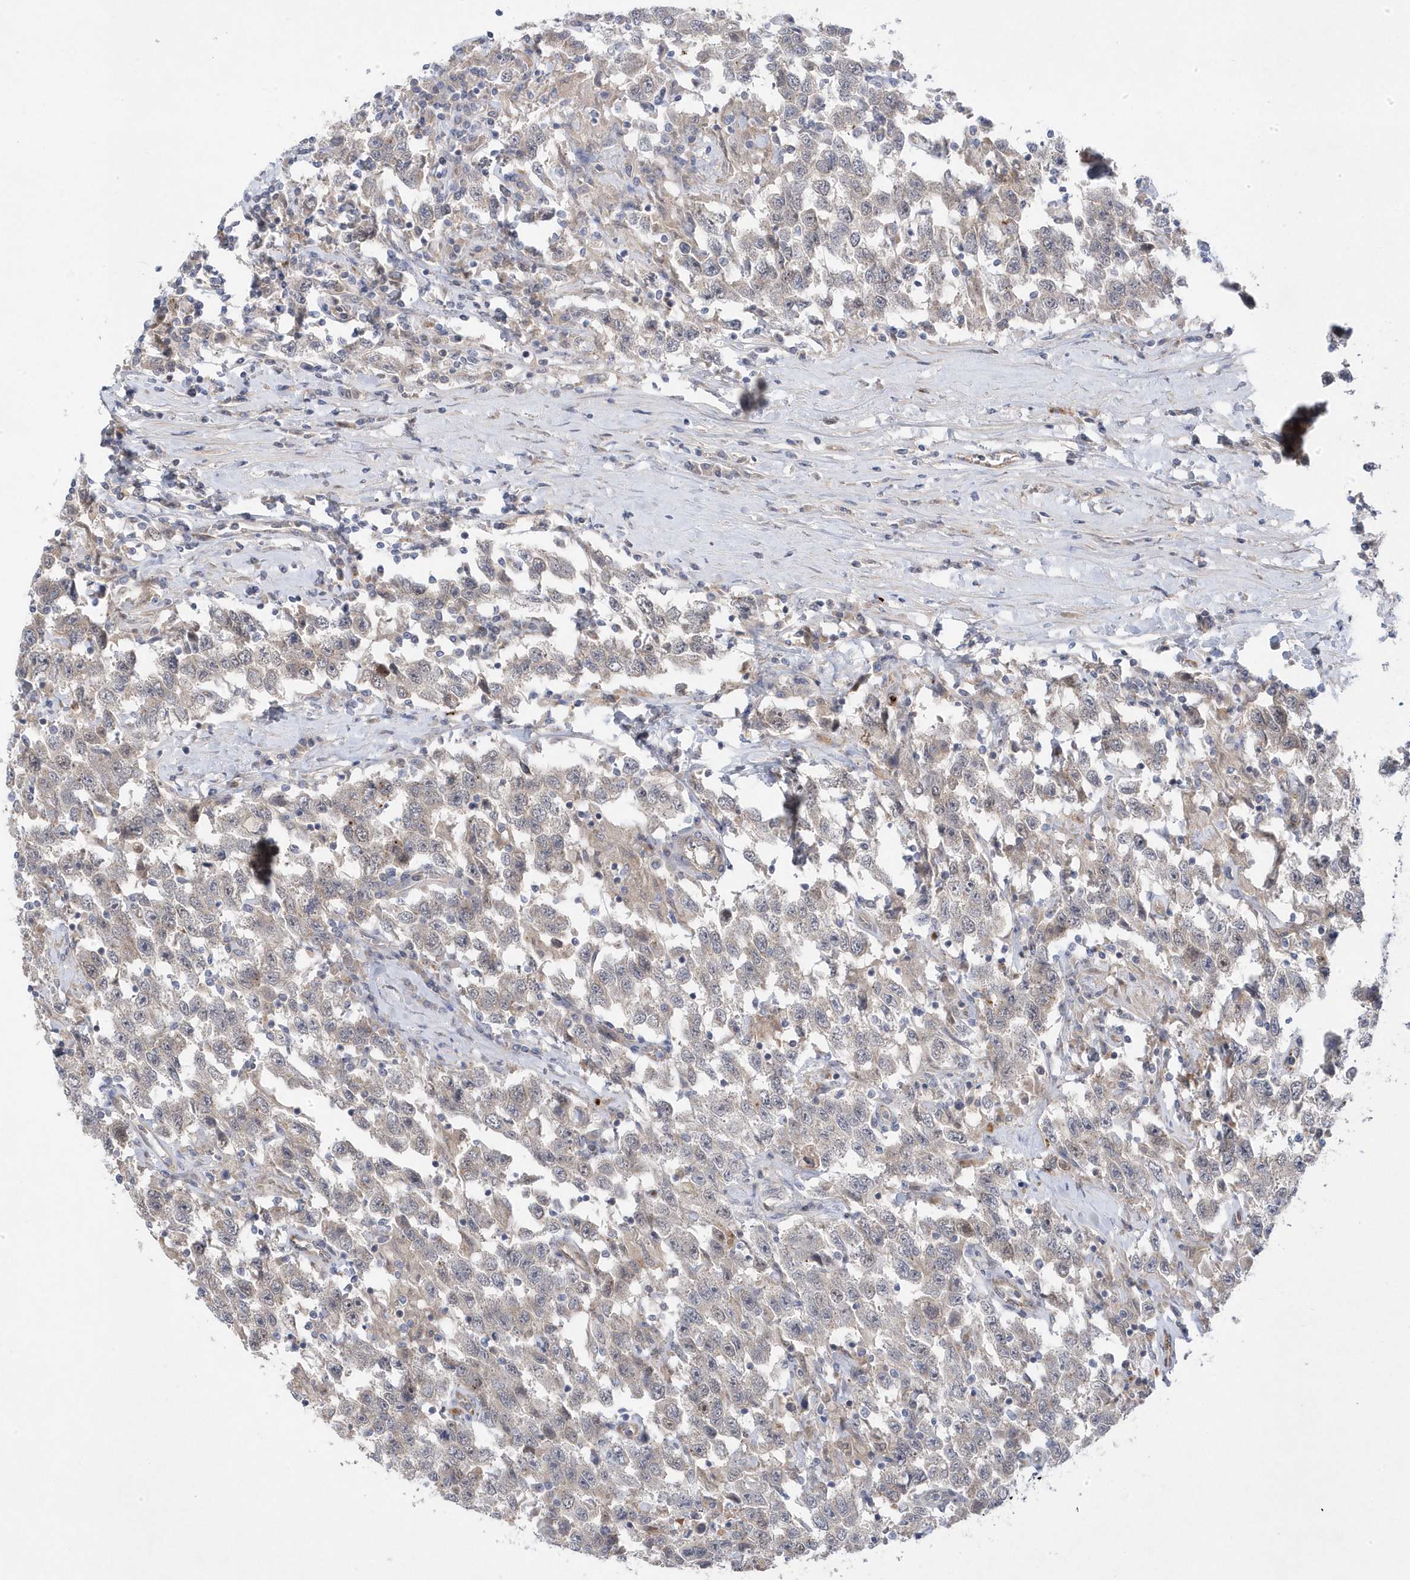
{"staining": {"intensity": "weak", "quantity": "<25%", "location": "cytoplasmic/membranous"}, "tissue": "testis cancer", "cell_type": "Tumor cells", "image_type": "cancer", "snomed": [{"axis": "morphology", "description": "Seminoma, NOS"}, {"axis": "topography", "description": "Testis"}], "caption": "The immunohistochemistry histopathology image has no significant staining in tumor cells of seminoma (testis) tissue.", "gene": "ANAPC1", "patient": {"sex": "male", "age": 41}}